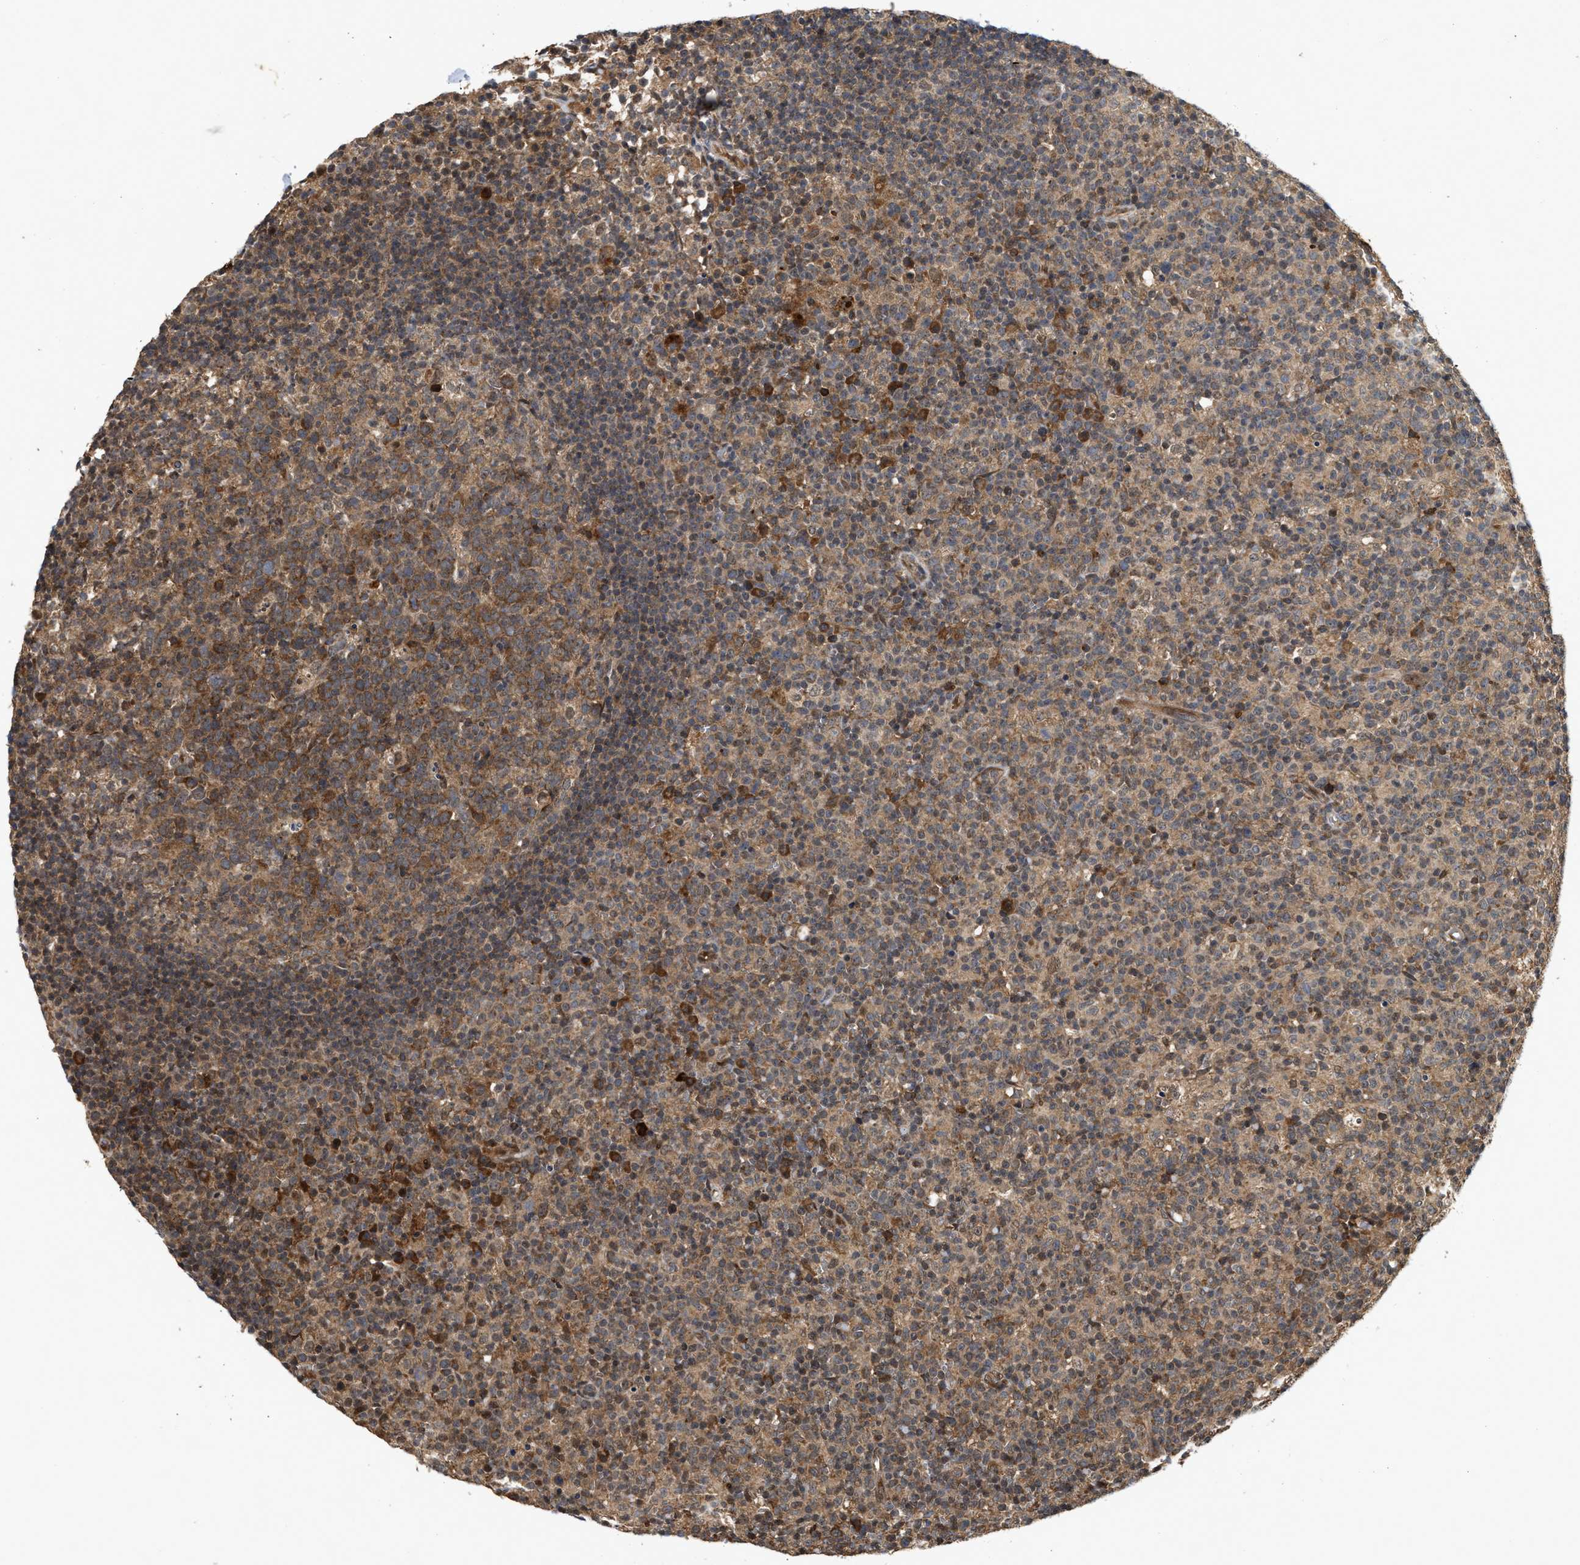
{"staining": {"intensity": "moderate", "quantity": ">75%", "location": "cytoplasmic/membranous"}, "tissue": "lymph node", "cell_type": "Germinal center cells", "image_type": "normal", "snomed": [{"axis": "morphology", "description": "Normal tissue, NOS"}, {"axis": "morphology", "description": "Inflammation, NOS"}, {"axis": "topography", "description": "Lymph node"}], "caption": "A high-resolution photomicrograph shows IHC staining of normal lymph node, which shows moderate cytoplasmic/membranous expression in about >75% of germinal center cells.", "gene": "CFLAR", "patient": {"sex": "male", "age": 55}}